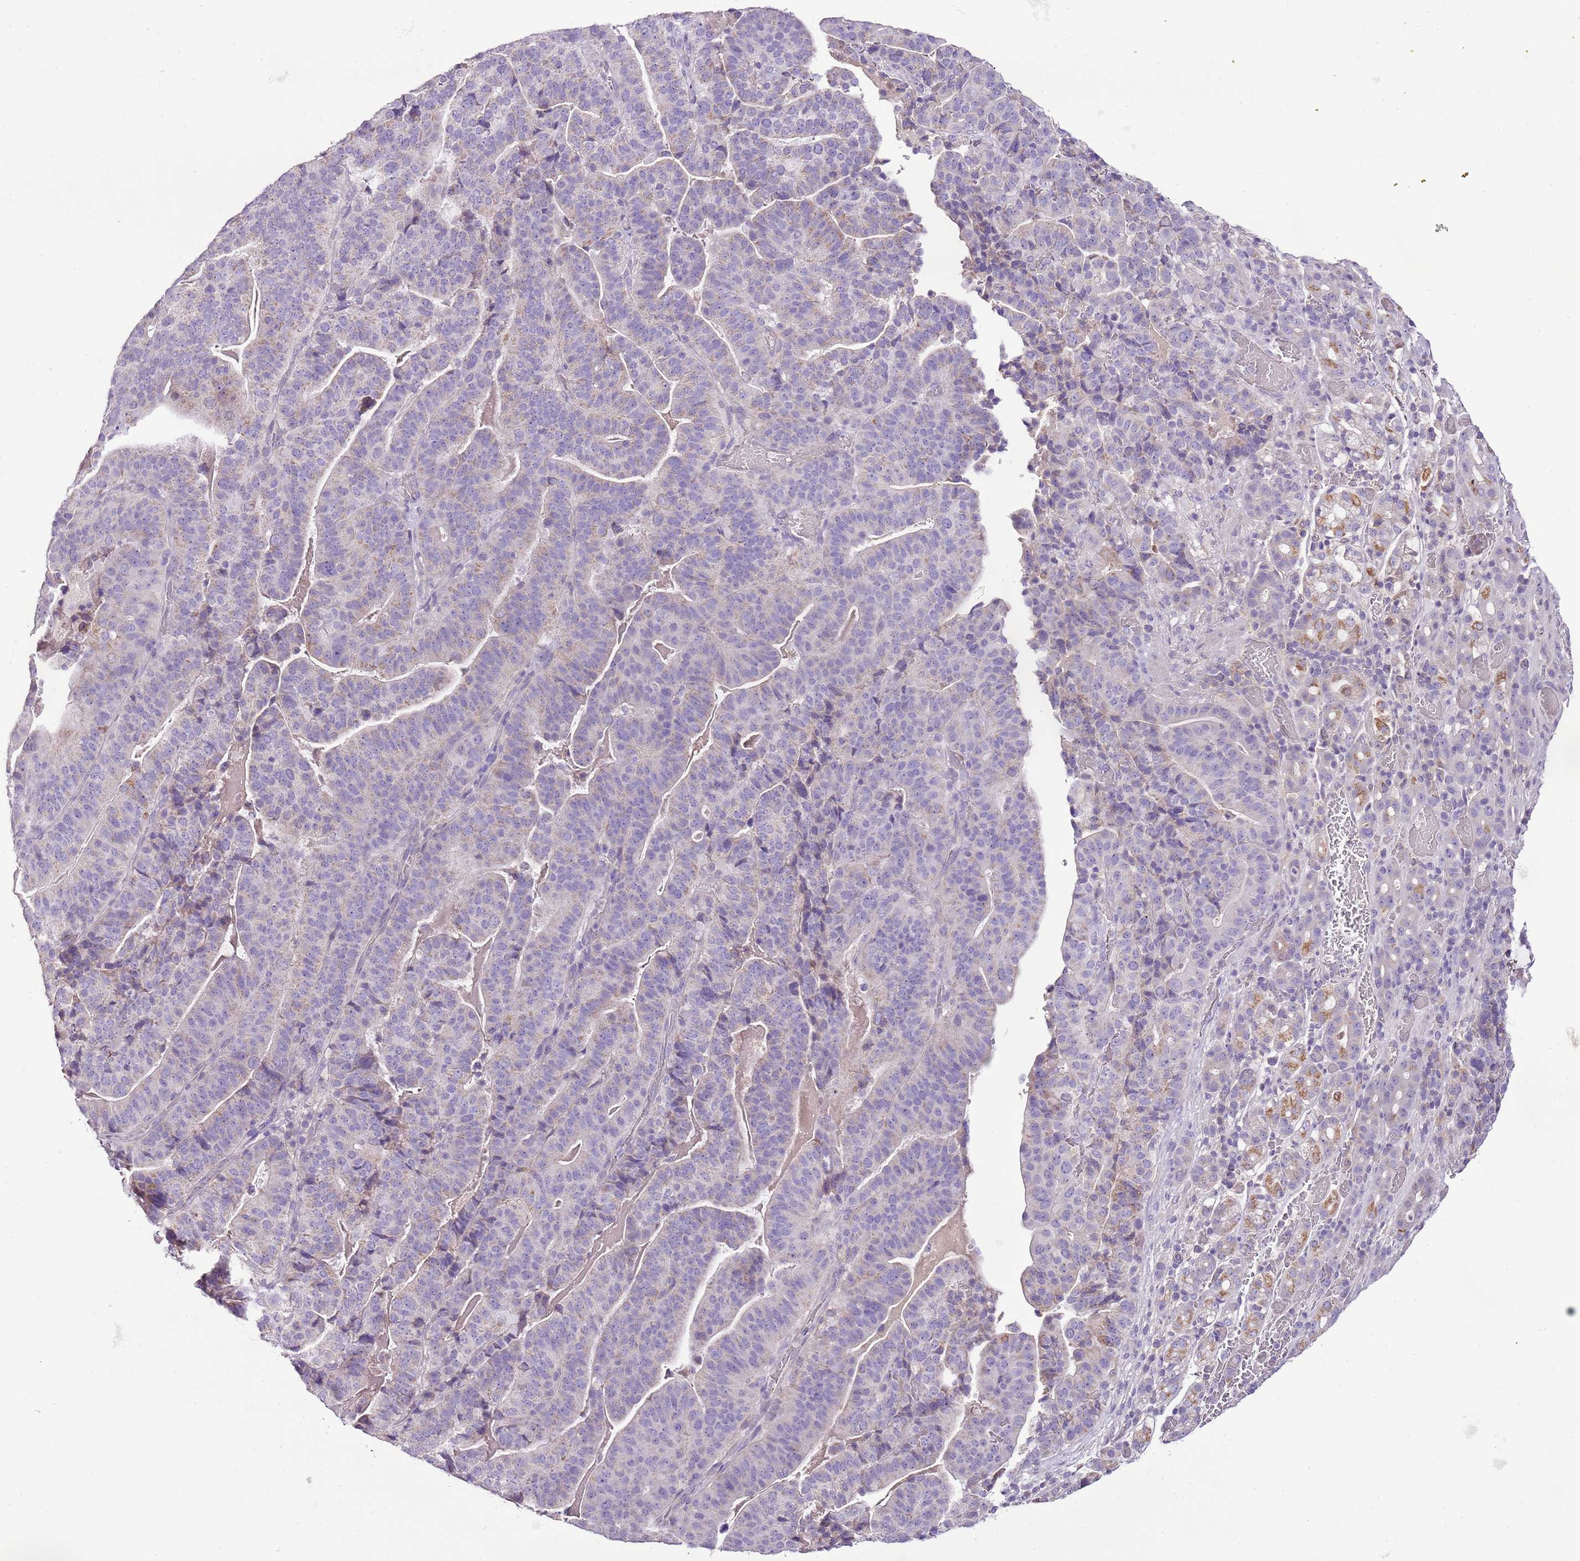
{"staining": {"intensity": "weak", "quantity": "<25%", "location": "cytoplasmic/membranous"}, "tissue": "stomach cancer", "cell_type": "Tumor cells", "image_type": "cancer", "snomed": [{"axis": "morphology", "description": "Adenocarcinoma, NOS"}, {"axis": "topography", "description": "Stomach"}], "caption": "DAB (3,3'-diaminobenzidine) immunohistochemical staining of human stomach cancer shows no significant positivity in tumor cells.", "gene": "CMKLR1", "patient": {"sex": "male", "age": 48}}